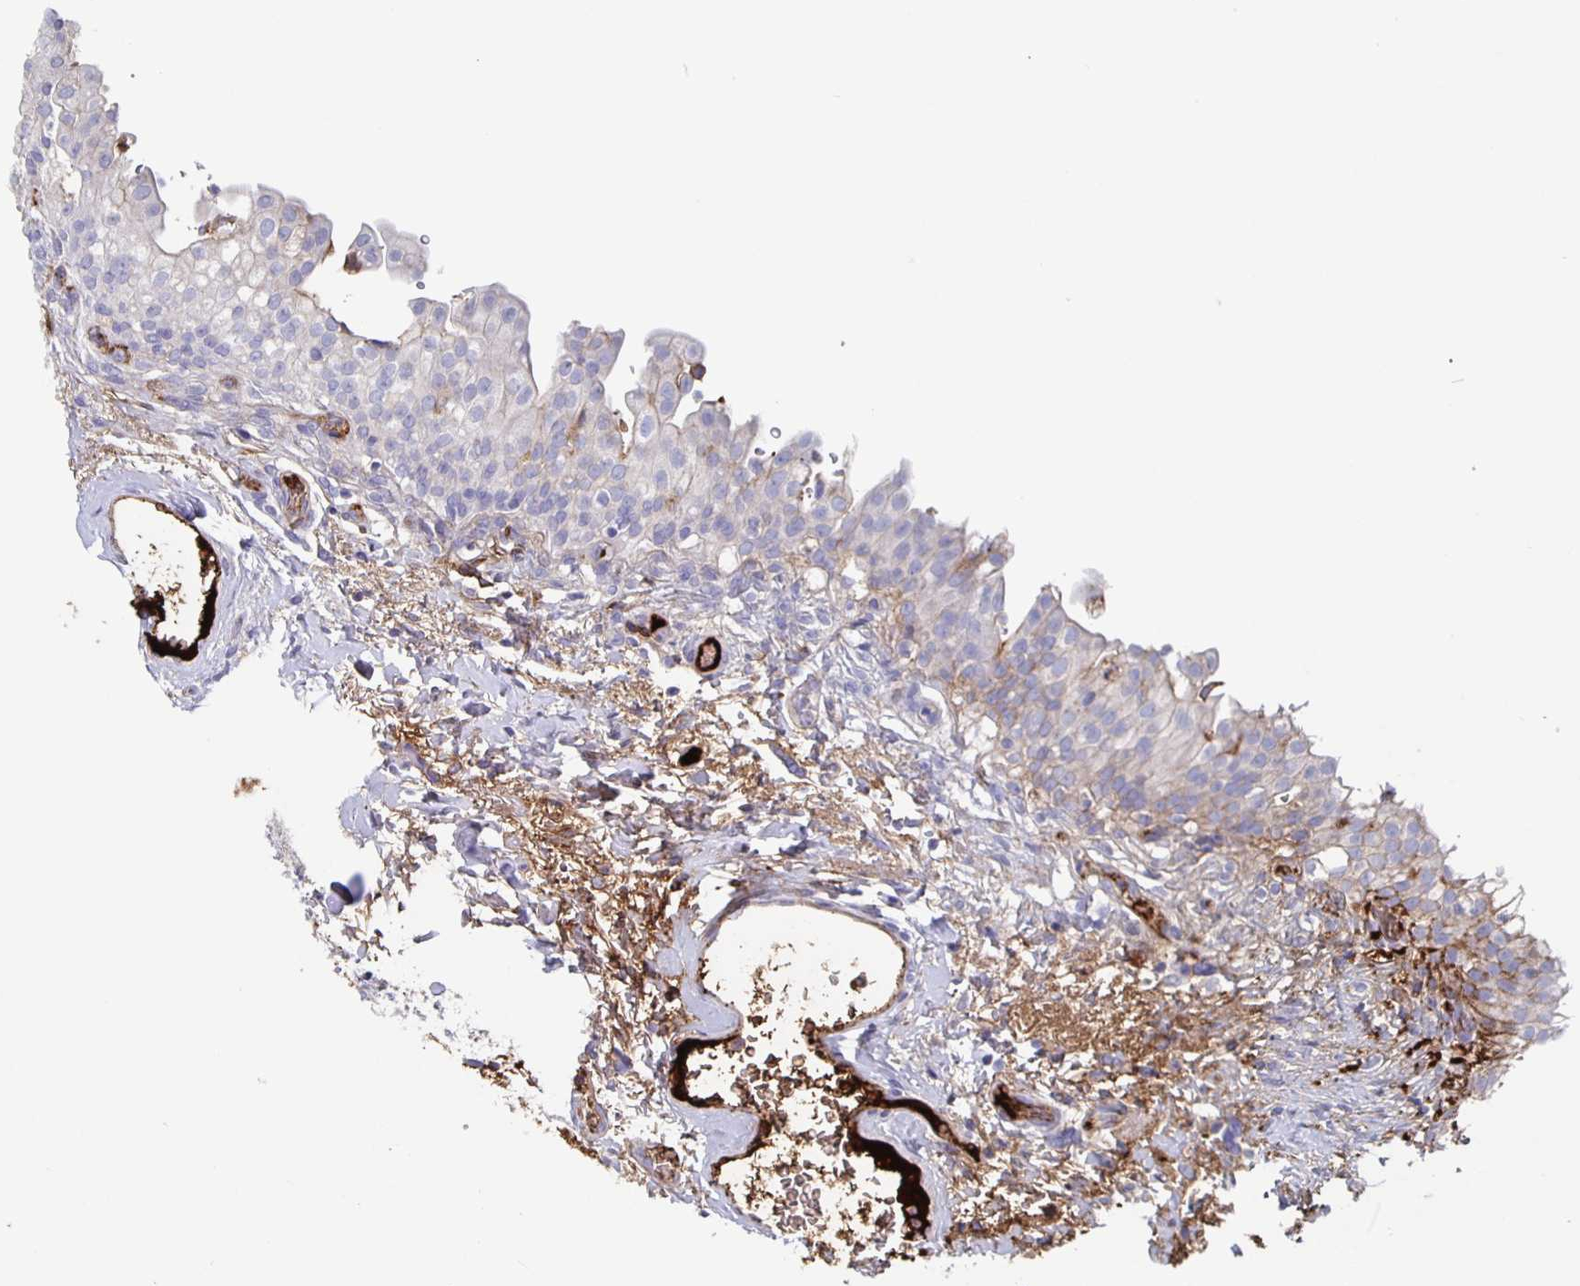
{"staining": {"intensity": "strong", "quantity": "<25%", "location": "cytoplasmic/membranous"}, "tissue": "urinary bladder", "cell_type": "Urothelial cells", "image_type": "normal", "snomed": [{"axis": "morphology", "description": "Normal tissue, NOS"}, {"axis": "topography", "description": "Urinary bladder"}, {"axis": "topography", "description": "Peripheral nerve tissue"}], "caption": "Brown immunohistochemical staining in normal human urinary bladder displays strong cytoplasmic/membranous expression in about <25% of urothelial cells. Nuclei are stained in blue.", "gene": "FGA", "patient": {"sex": "female", "age": 60}}